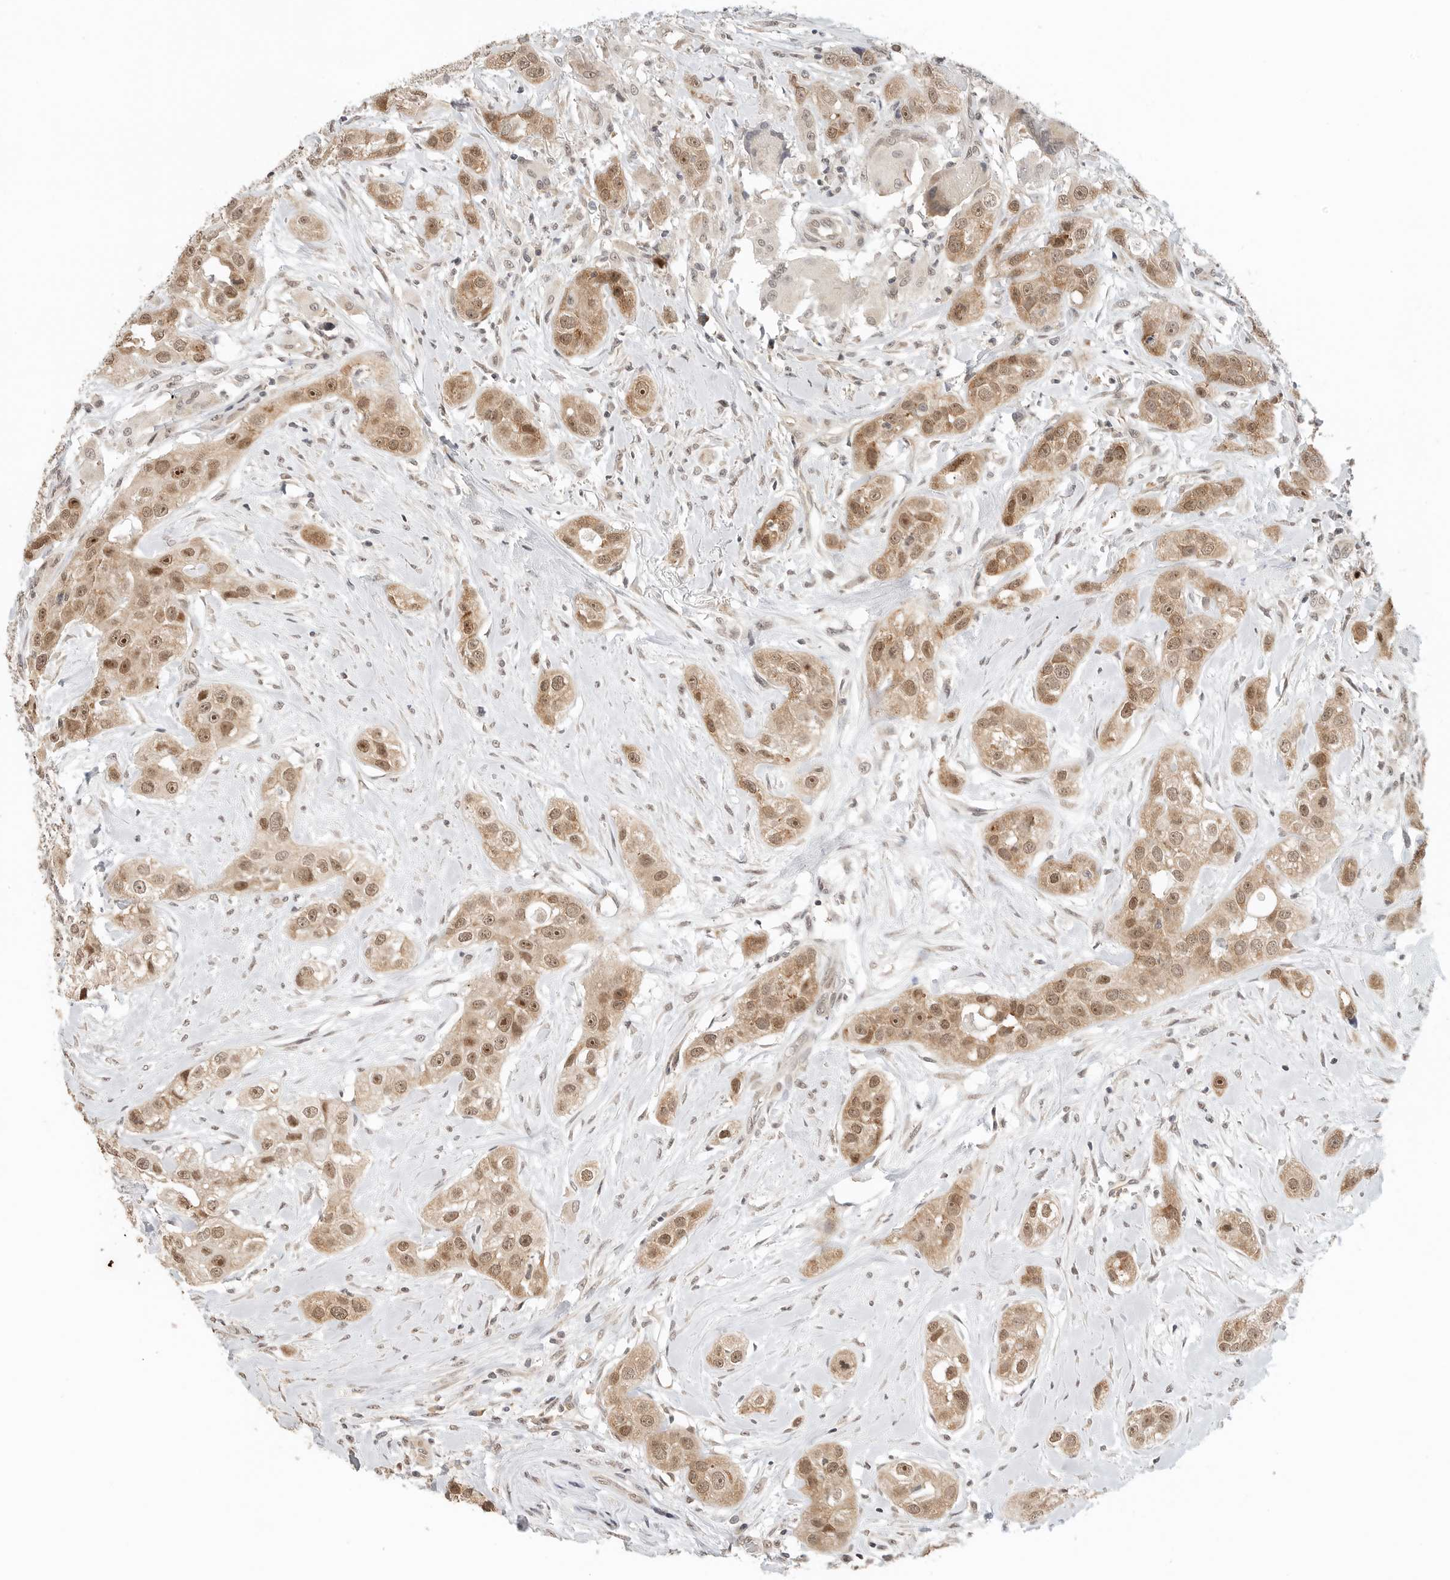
{"staining": {"intensity": "moderate", "quantity": ">75%", "location": "cytoplasmic/membranous,nuclear"}, "tissue": "head and neck cancer", "cell_type": "Tumor cells", "image_type": "cancer", "snomed": [{"axis": "morphology", "description": "Normal tissue, NOS"}, {"axis": "morphology", "description": "Squamous cell carcinoma, NOS"}, {"axis": "topography", "description": "Skeletal muscle"}, {"axis": "topography", "description": "Head-Neck"}], "caption": "Tumor cells reveal medium levels of moderate cytoplasmic/membranous and nuclear expression in approximately >75% of cells in human squamous cell carcinoma (head and neck).", "gene": "METAP1", "patient": {"sex": "male", "age": 51}}